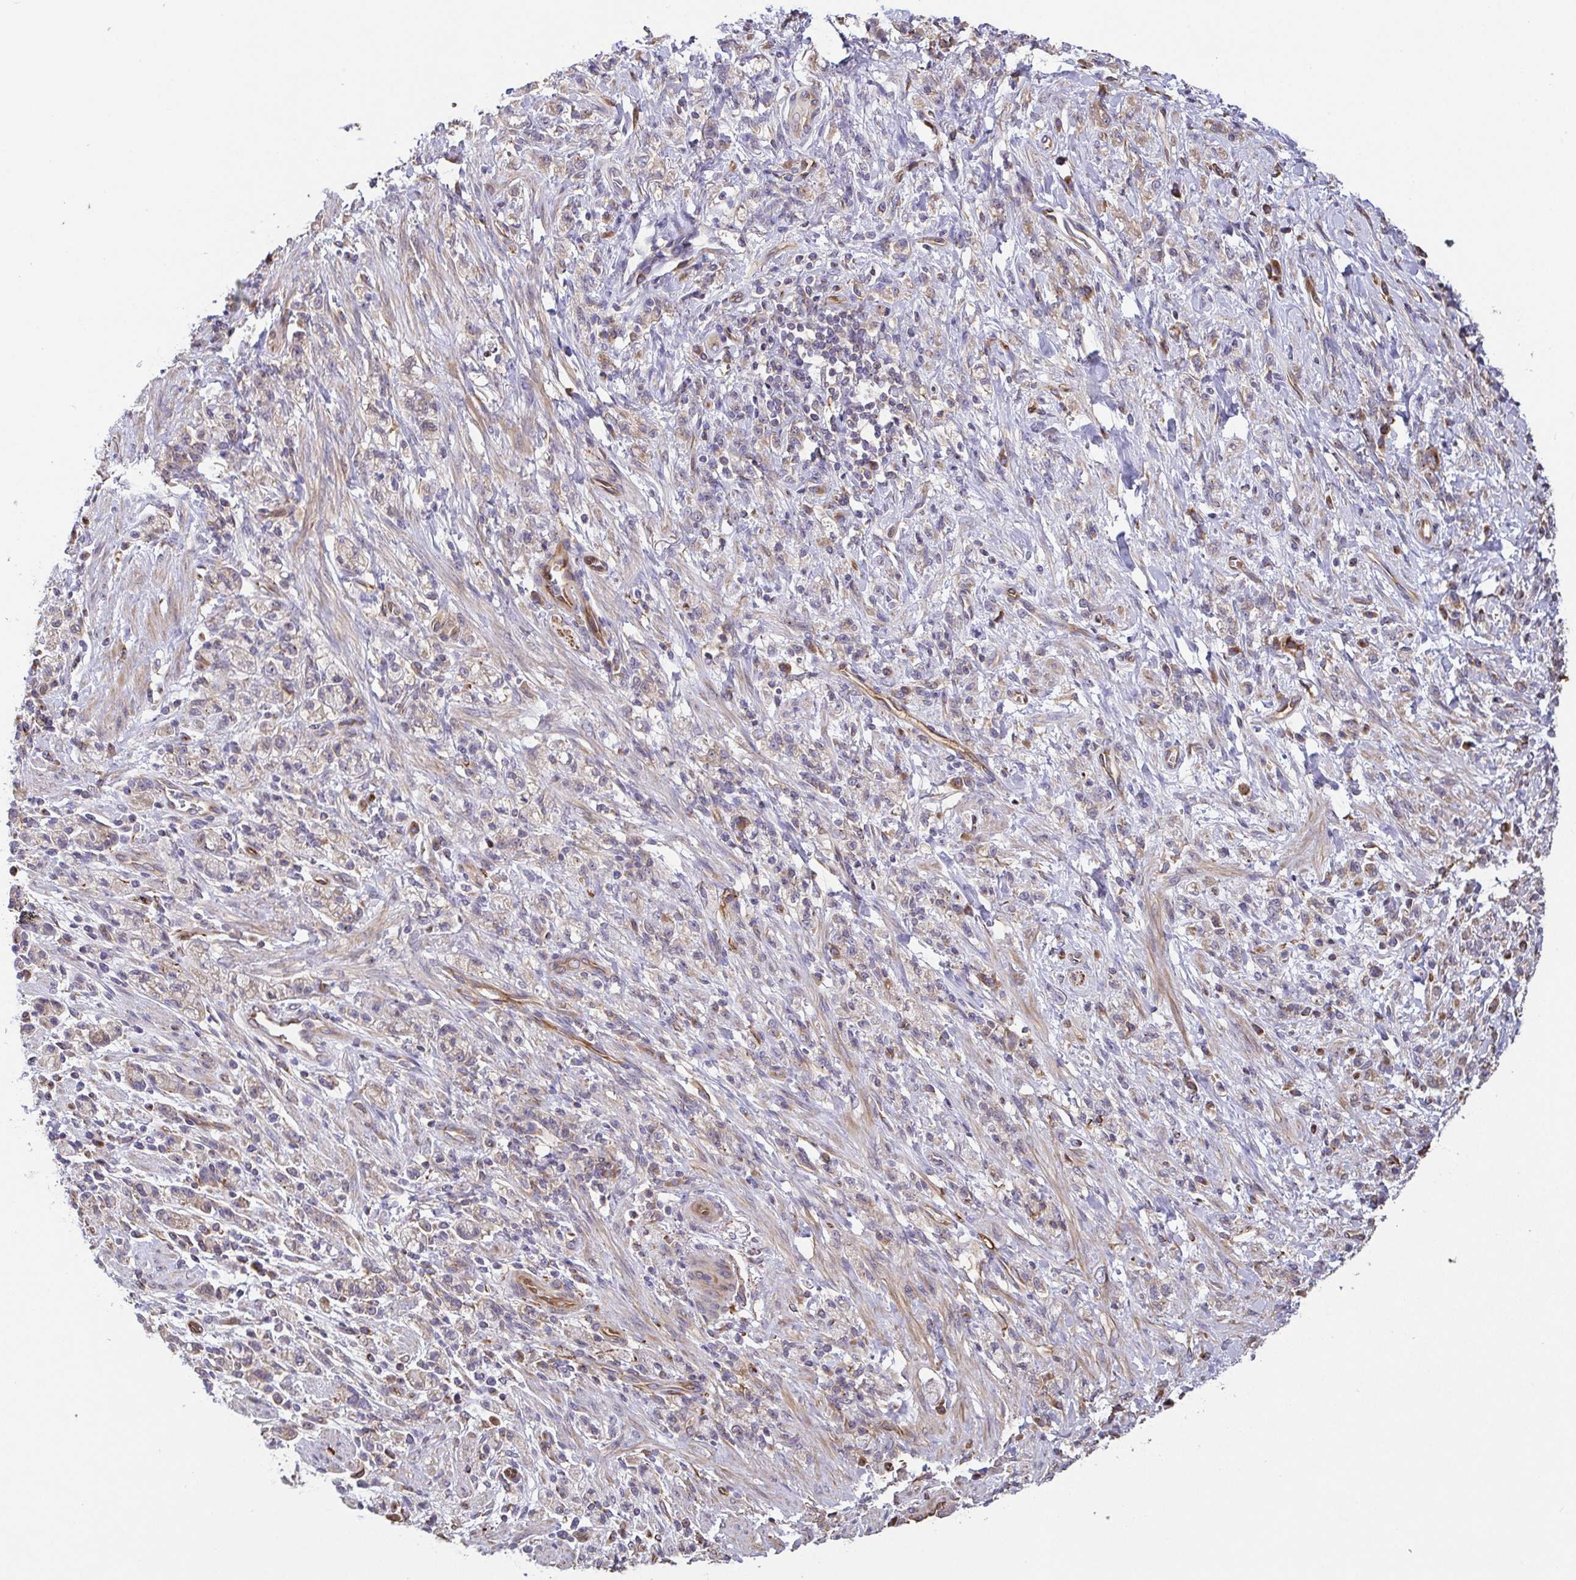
{"staining": {"intensity": "weak", "quantity": "25%-75%", "location": "cytoplasmic/membranous"}, "tissue": "stomach cancer", "cell_type": "Tumor cells", "image_type": "cancer", "snomed": [{"axis": "morphology", "description": "Adenocarcinoma, NOS"}, {"axis": "topography", "description": "Stomach"}], "caption": "Adenocarcinoma (stomach) stained with a brown dye displays weak cytoplasmic/membranous positive expression in approximately 25%-75% of tumor cells.", "gene": "EIF3D", "patient": {"sex": "male", "age": 77}}